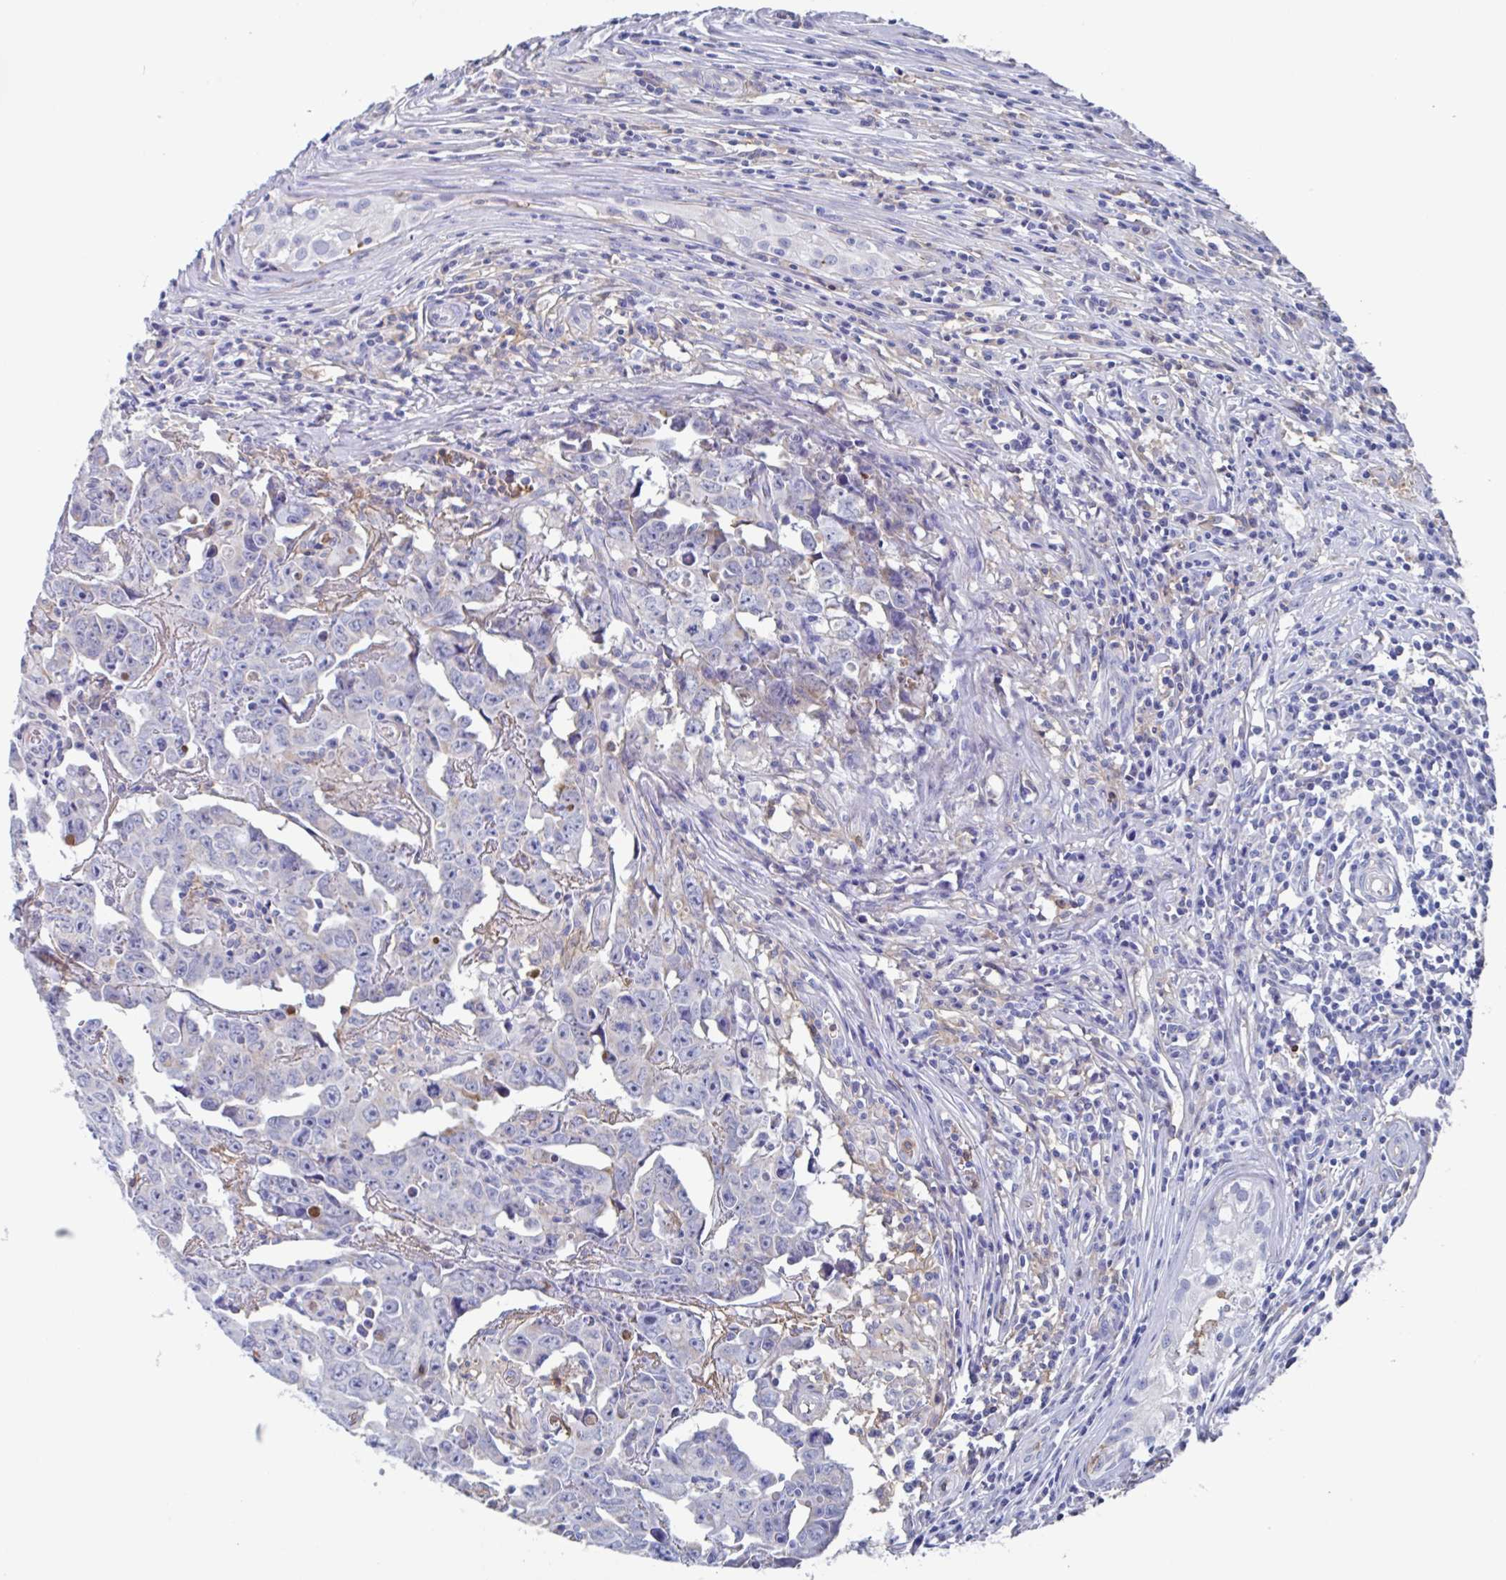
{"staining": {"intensity": "negative", "quantity": "none", "location": "none"}, "tissue": "testis cancer", "cell_type": "Tumor cells", "image_type": "cancer", "snomed": [{"axis": "morphology", "description": "Carcinoma, Embryonal, NOS"}, {"axis": "topography", "description": "Testis"}], "caption": "Protein analysis of testis embryonal carcinoma displays no significant expression in tumor cells.", "gene": "FCGR3A", "patient": {"sex": "male", "age": 22}}